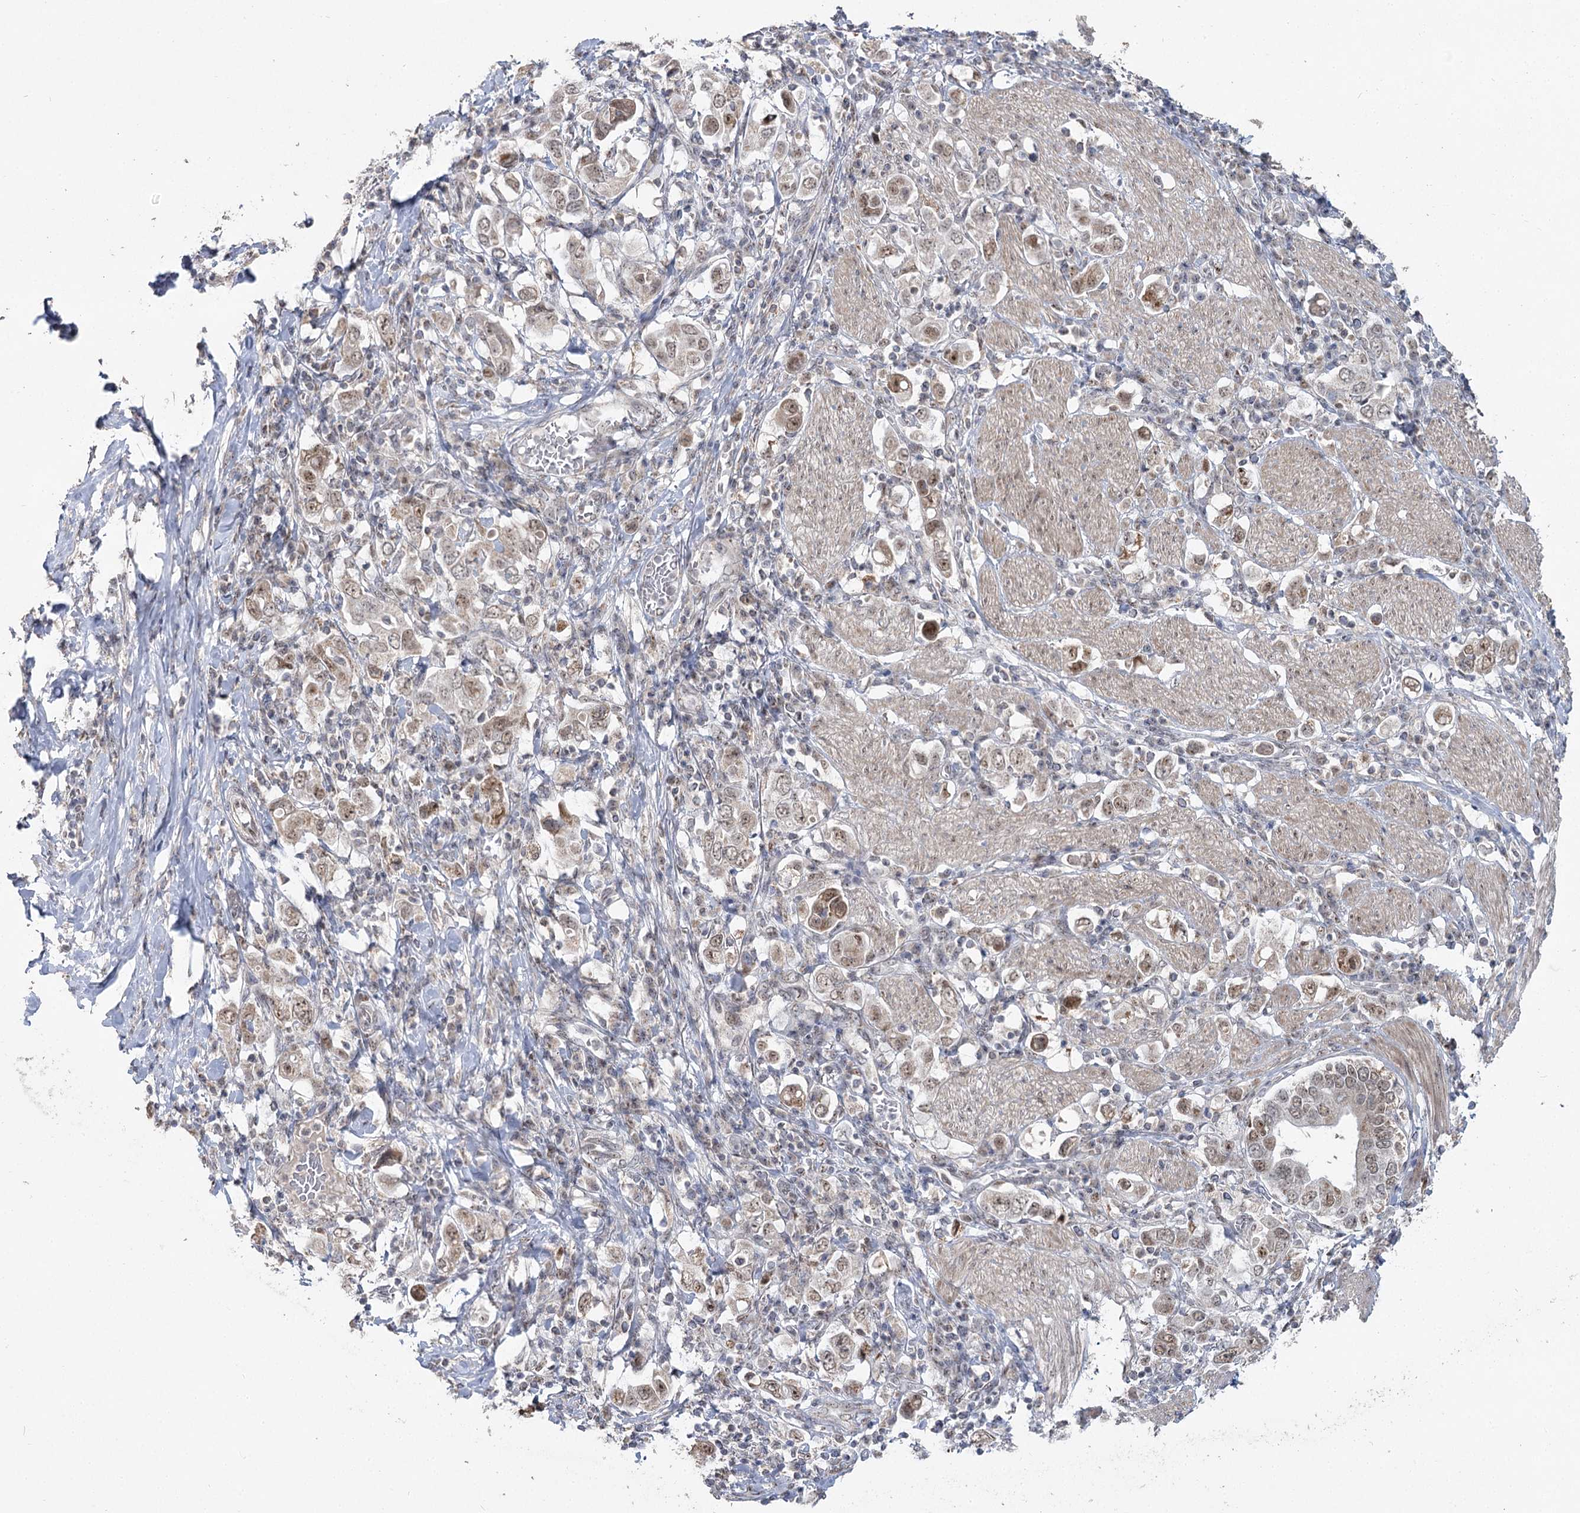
{"staining": {"intensity": "moderate", "quantity": "25%-75%", "location": "nuclear"}, "tissue": "stomach cancer", "cell_type": "Tumor cells", "image_type": "cancer", "snomed": [{"axis": "morphology", "description": "Adenocarcinoma, NOS"}, {"axis": "topography", "description": "Stomach, upper"}], "caption": "Stomach cancer (adenocarcinoma) tissue shows moderate nuclear expression in about 25%-75% of tumor cells, visualized by immunohistochemistry. Immunohistochemistry stains the protein in brown and the nuclei are stained blue.", "gene": "RUFY4", "patient": {"sex": "male", "age": 62}}